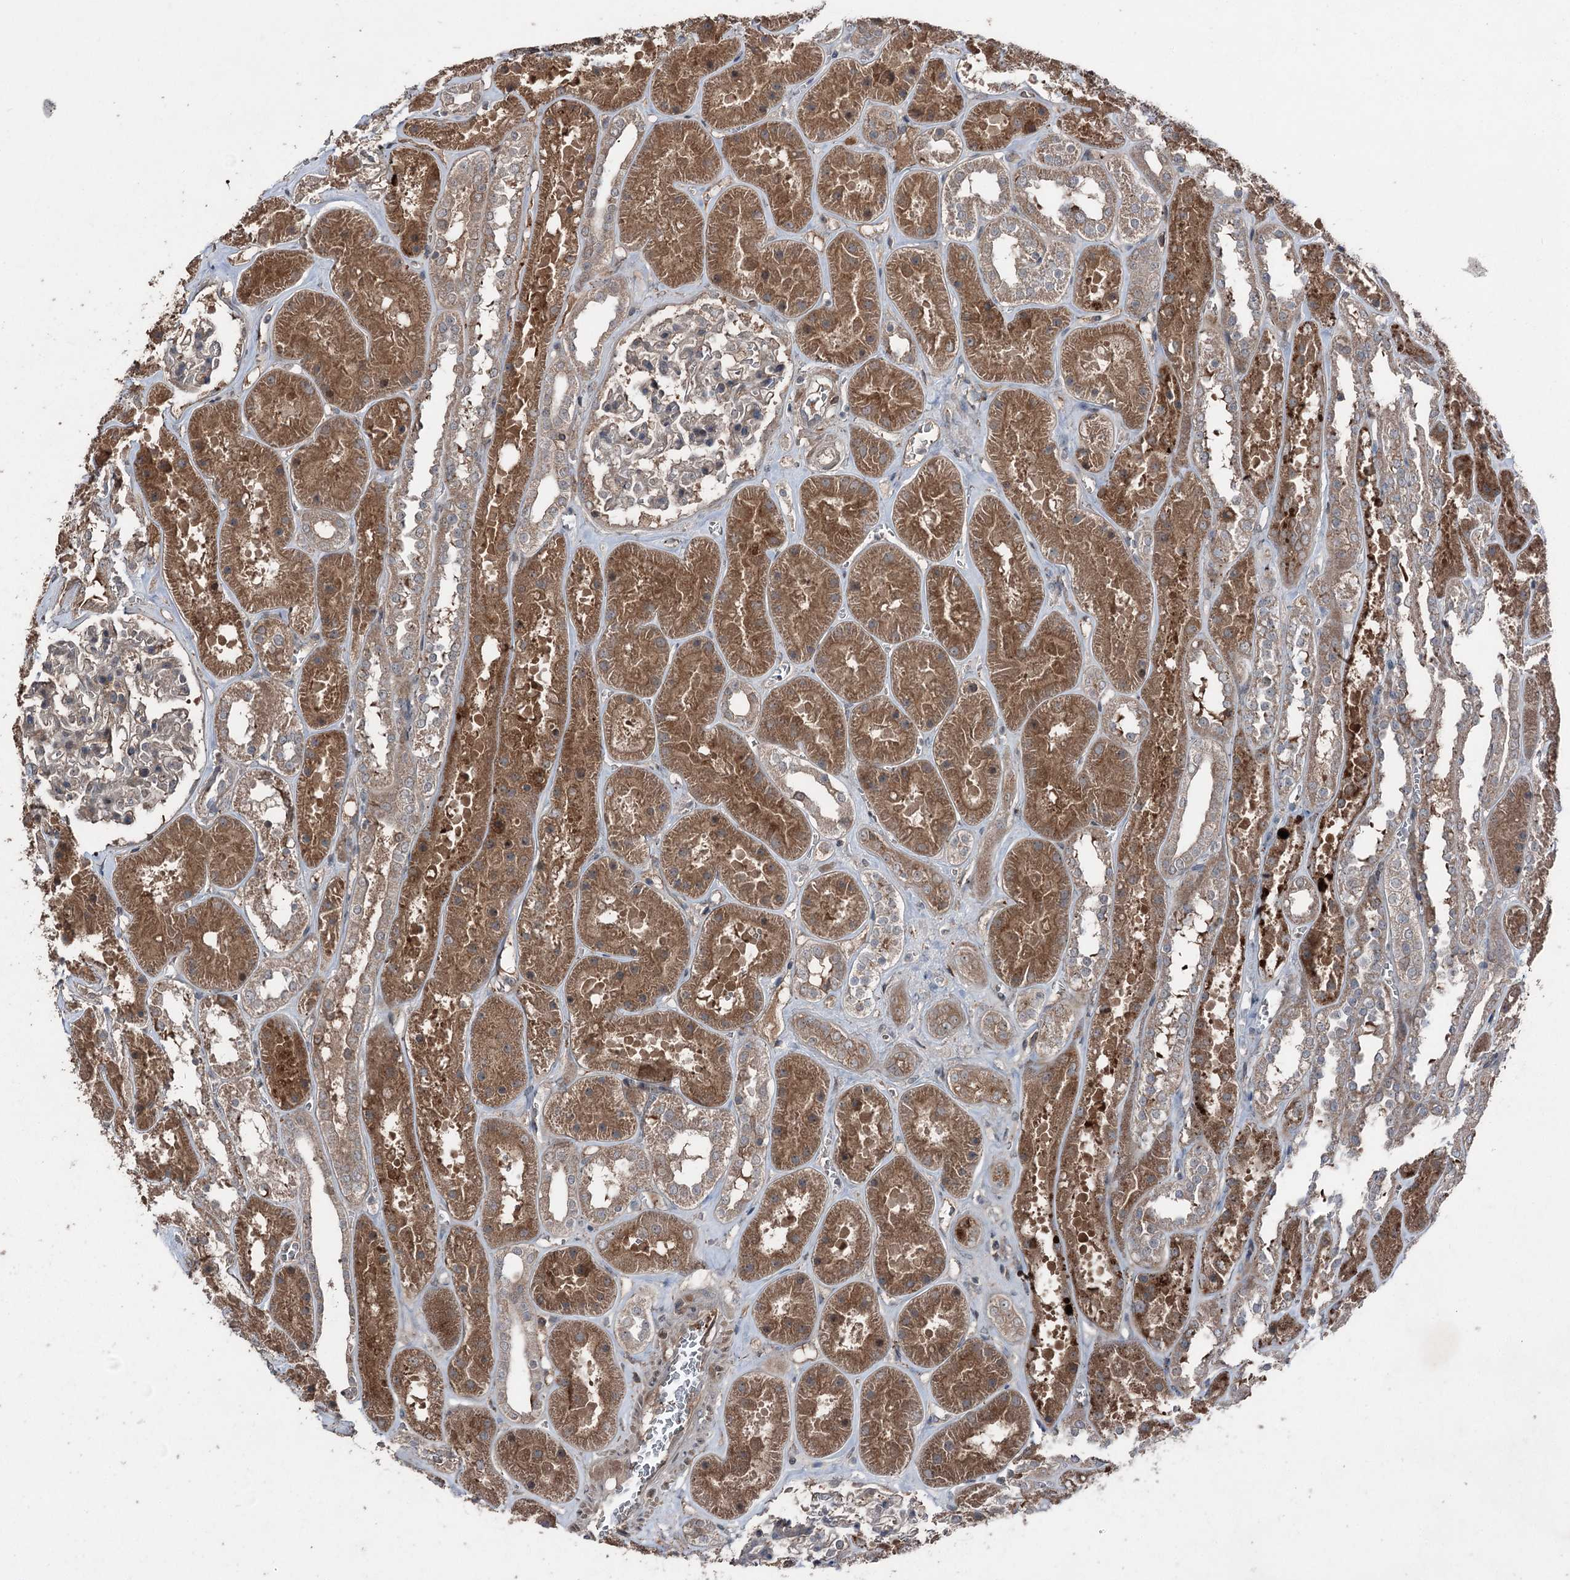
{"staining": {"intensity": "moderate", "quantity": "<25%", "location": "cytoplasmic/membranous"}, "tissue": "kidney", "cell_type": "Cells in glomeruli", "image_type": "normal", "snomed": [{"axis": "morphology", "description": "Normal tissue, NOS"}, {"axis": "topography", "description": "Kidney"}], "caption": "Moderate cytoplasmic/membranous protein staining is seen in approximately <25% of cells in glomeruli in kidney.", "gene": "MAPK8IP2", "patient": {"sex": "female", "age": 41}}